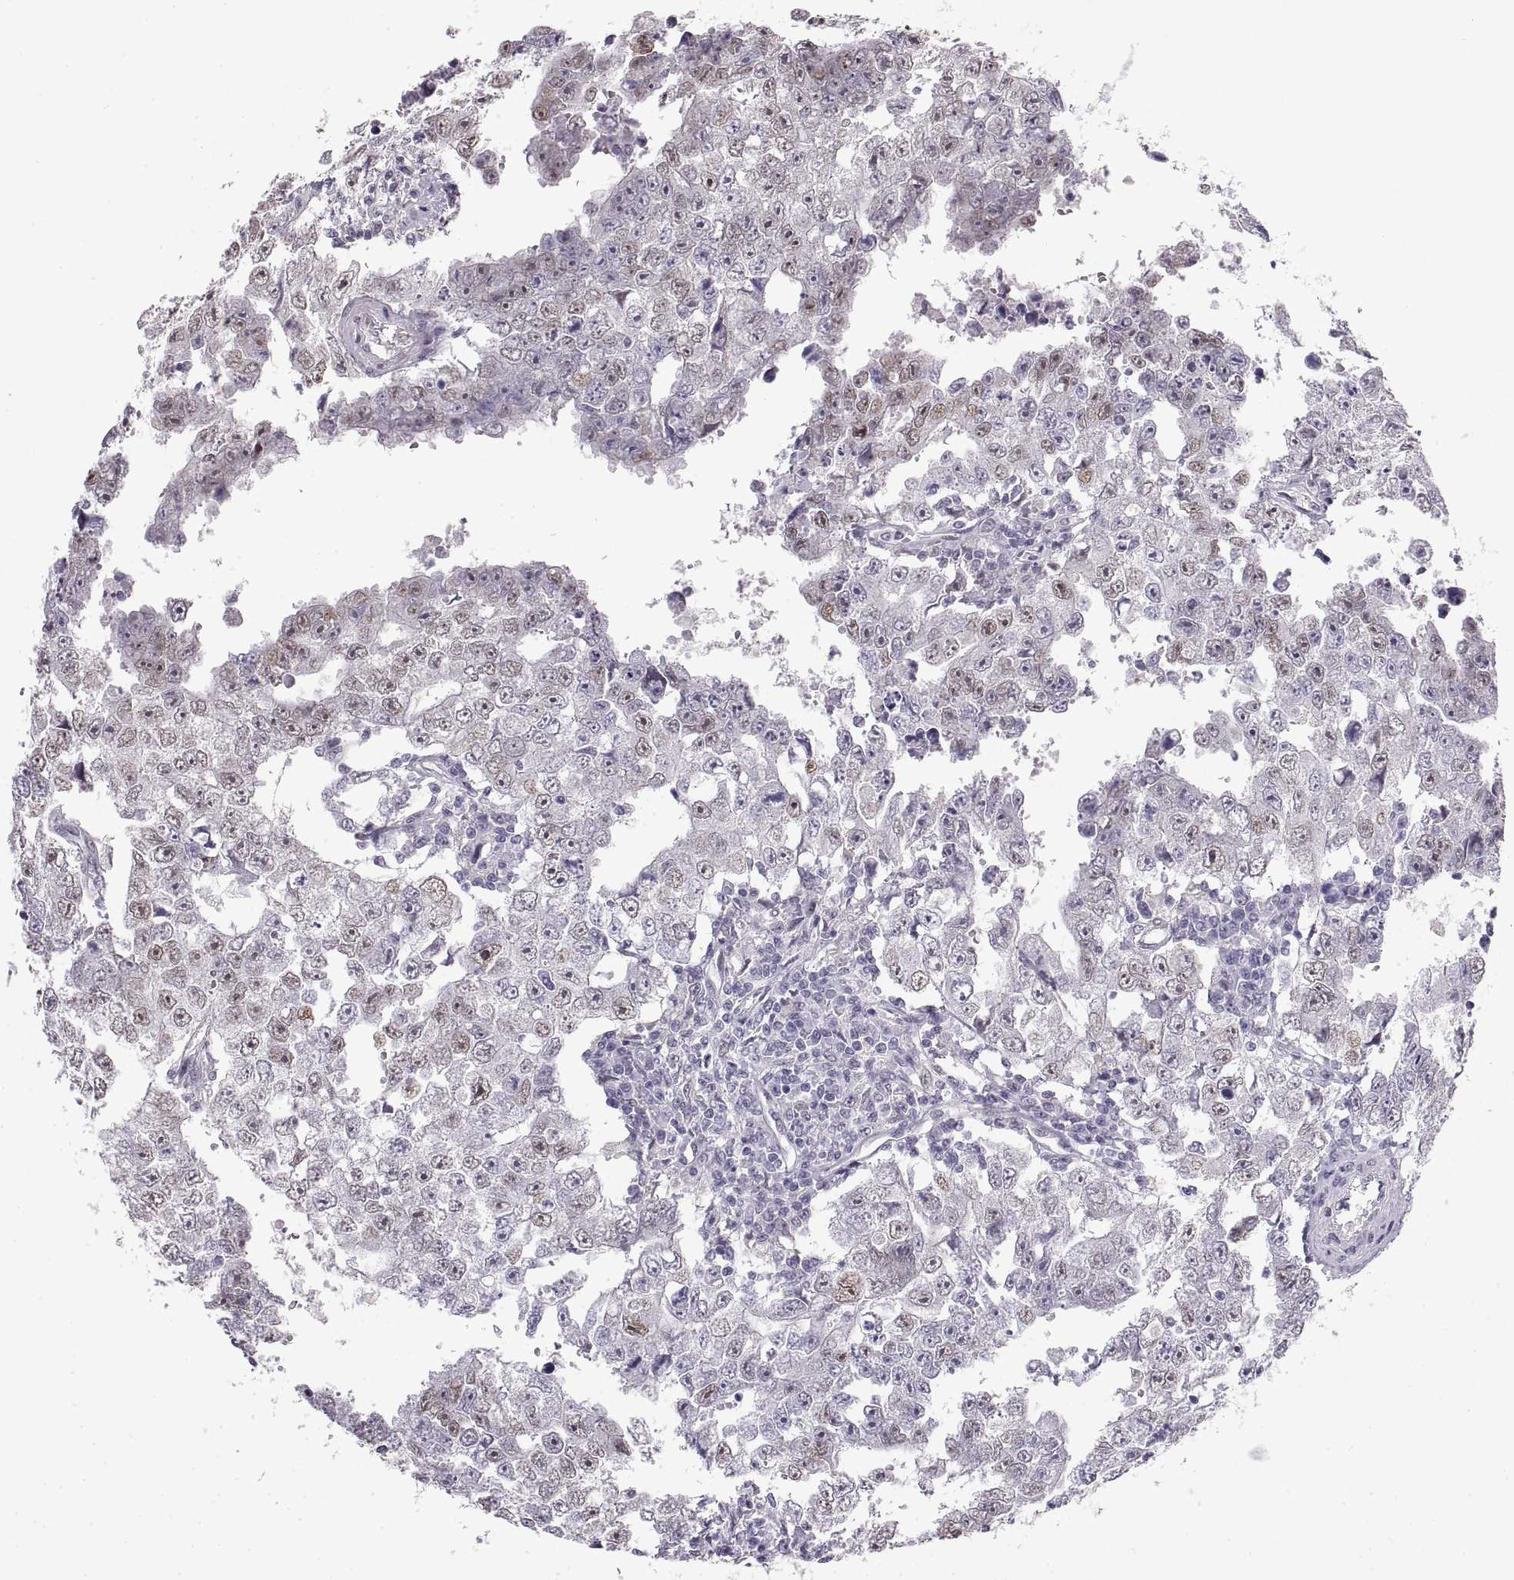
{"staining": {"intensity": "weak", "quantity": "<25%", "location": "nuclear"}, "tissue": "testis cancer", "cell_type": "Tumor cells", "image_type": "cancer", "snomed": [{"axis": "morphology", "description": "Carcinoma, Embryonal, NOS"}, {"axis": "topography", "description": "Testis"}], "caption": "Immunohistochemical staining of embryonal carcinoma (testis) reveals no significant positivity in tumor cells.", "gene": "NANOS3", "patient": {"sex": "male", "age": 36}}